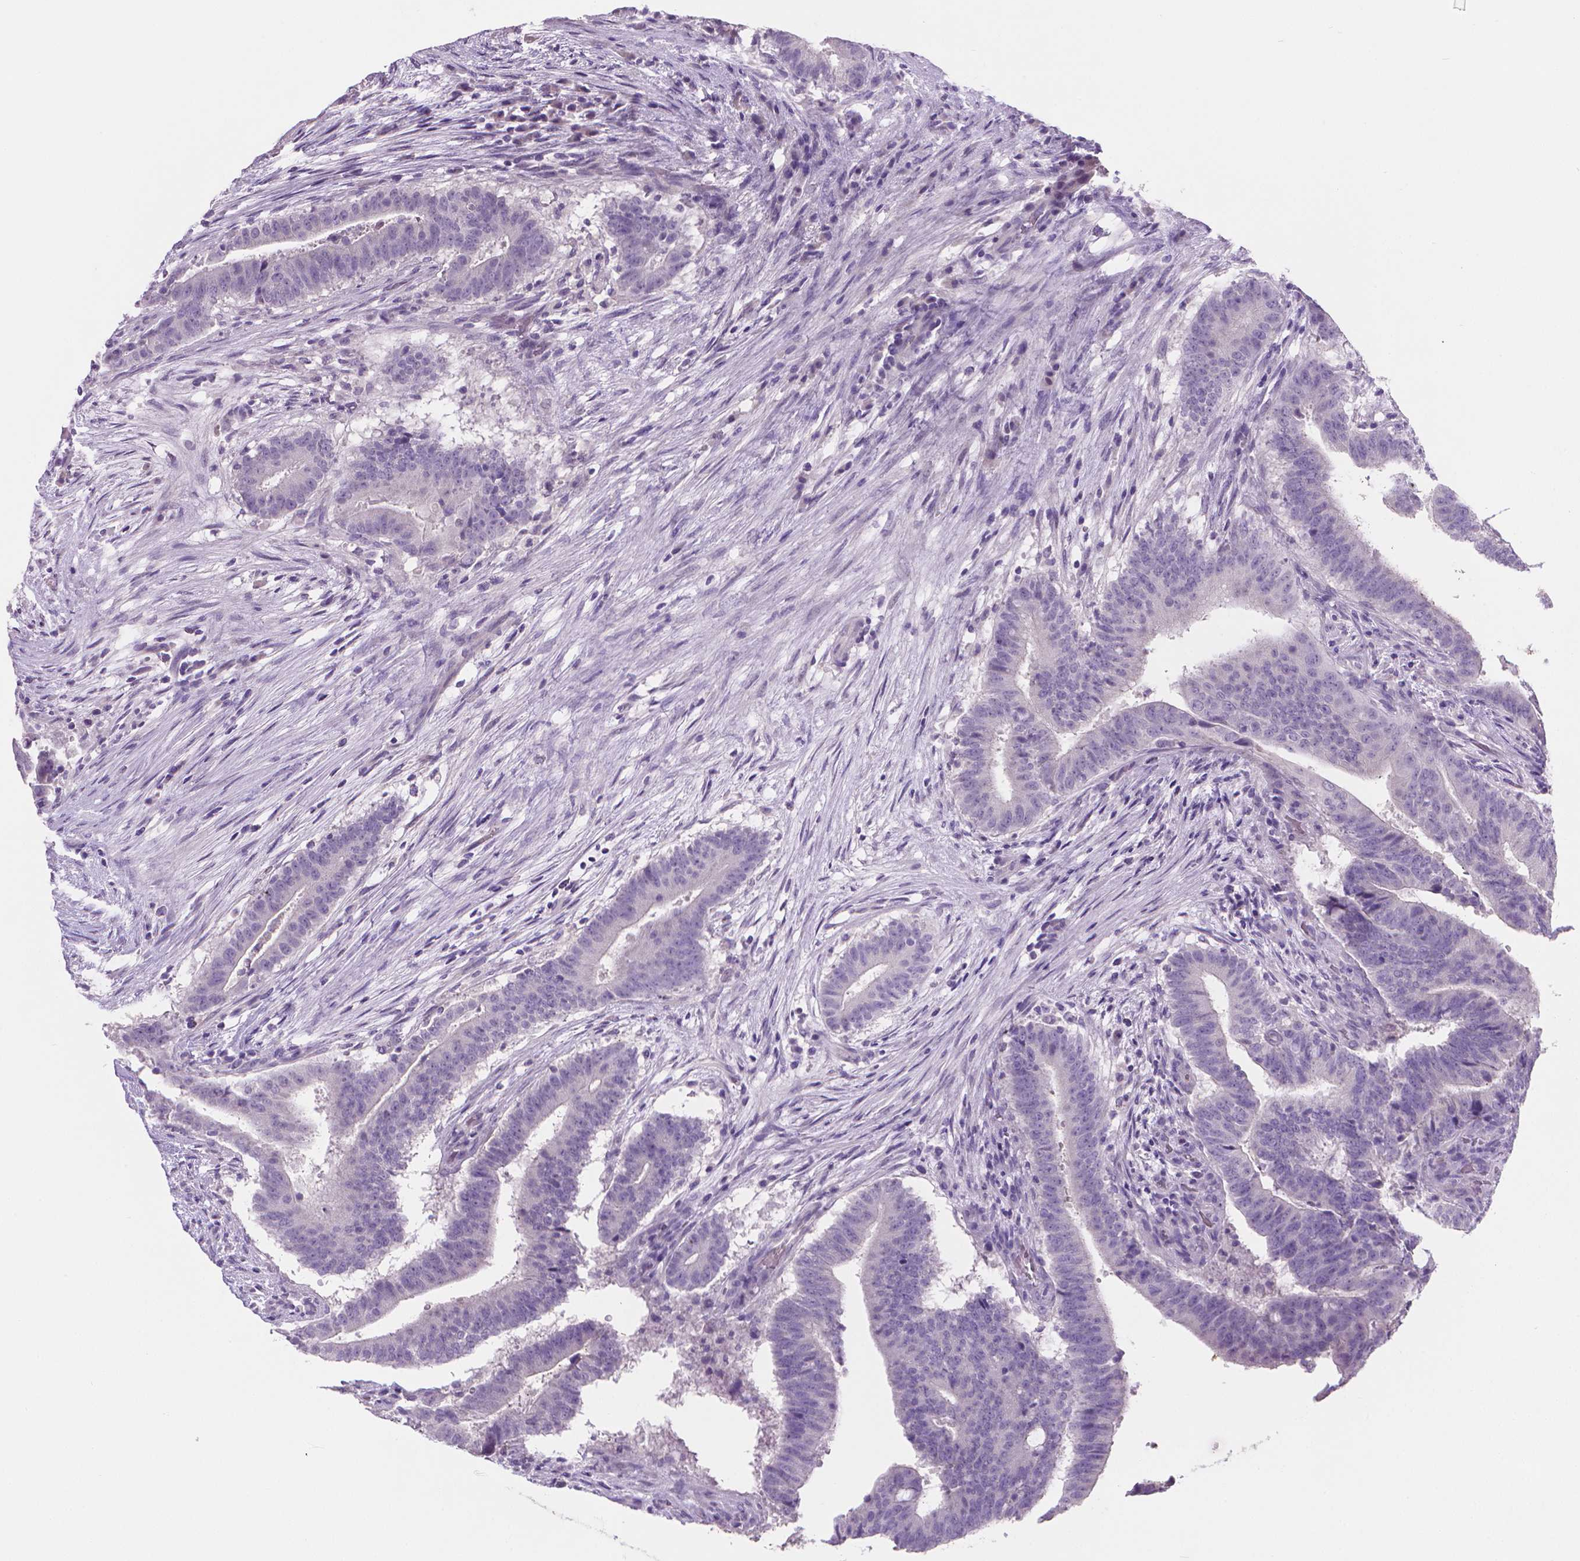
{"staining": {"intensity": "negative", "quantity": "none", "location": "none"}, "tissue": "colorectal cancer", "cell_type": "Tumor cells", "image_type": "cancer", "snomed": [{"axis": "morphology", "description": "Adenocarcinoma, NOS"}, {"axis": "topography", "description": "Colon"}], "caption": "This is an immunohistochemistry micrograph of human colorectal cancer (adenocarcinoma). There is no expression in tumor cells.", "gene": "TNNI2", "patient": {"sex": "female", "age": 43}}